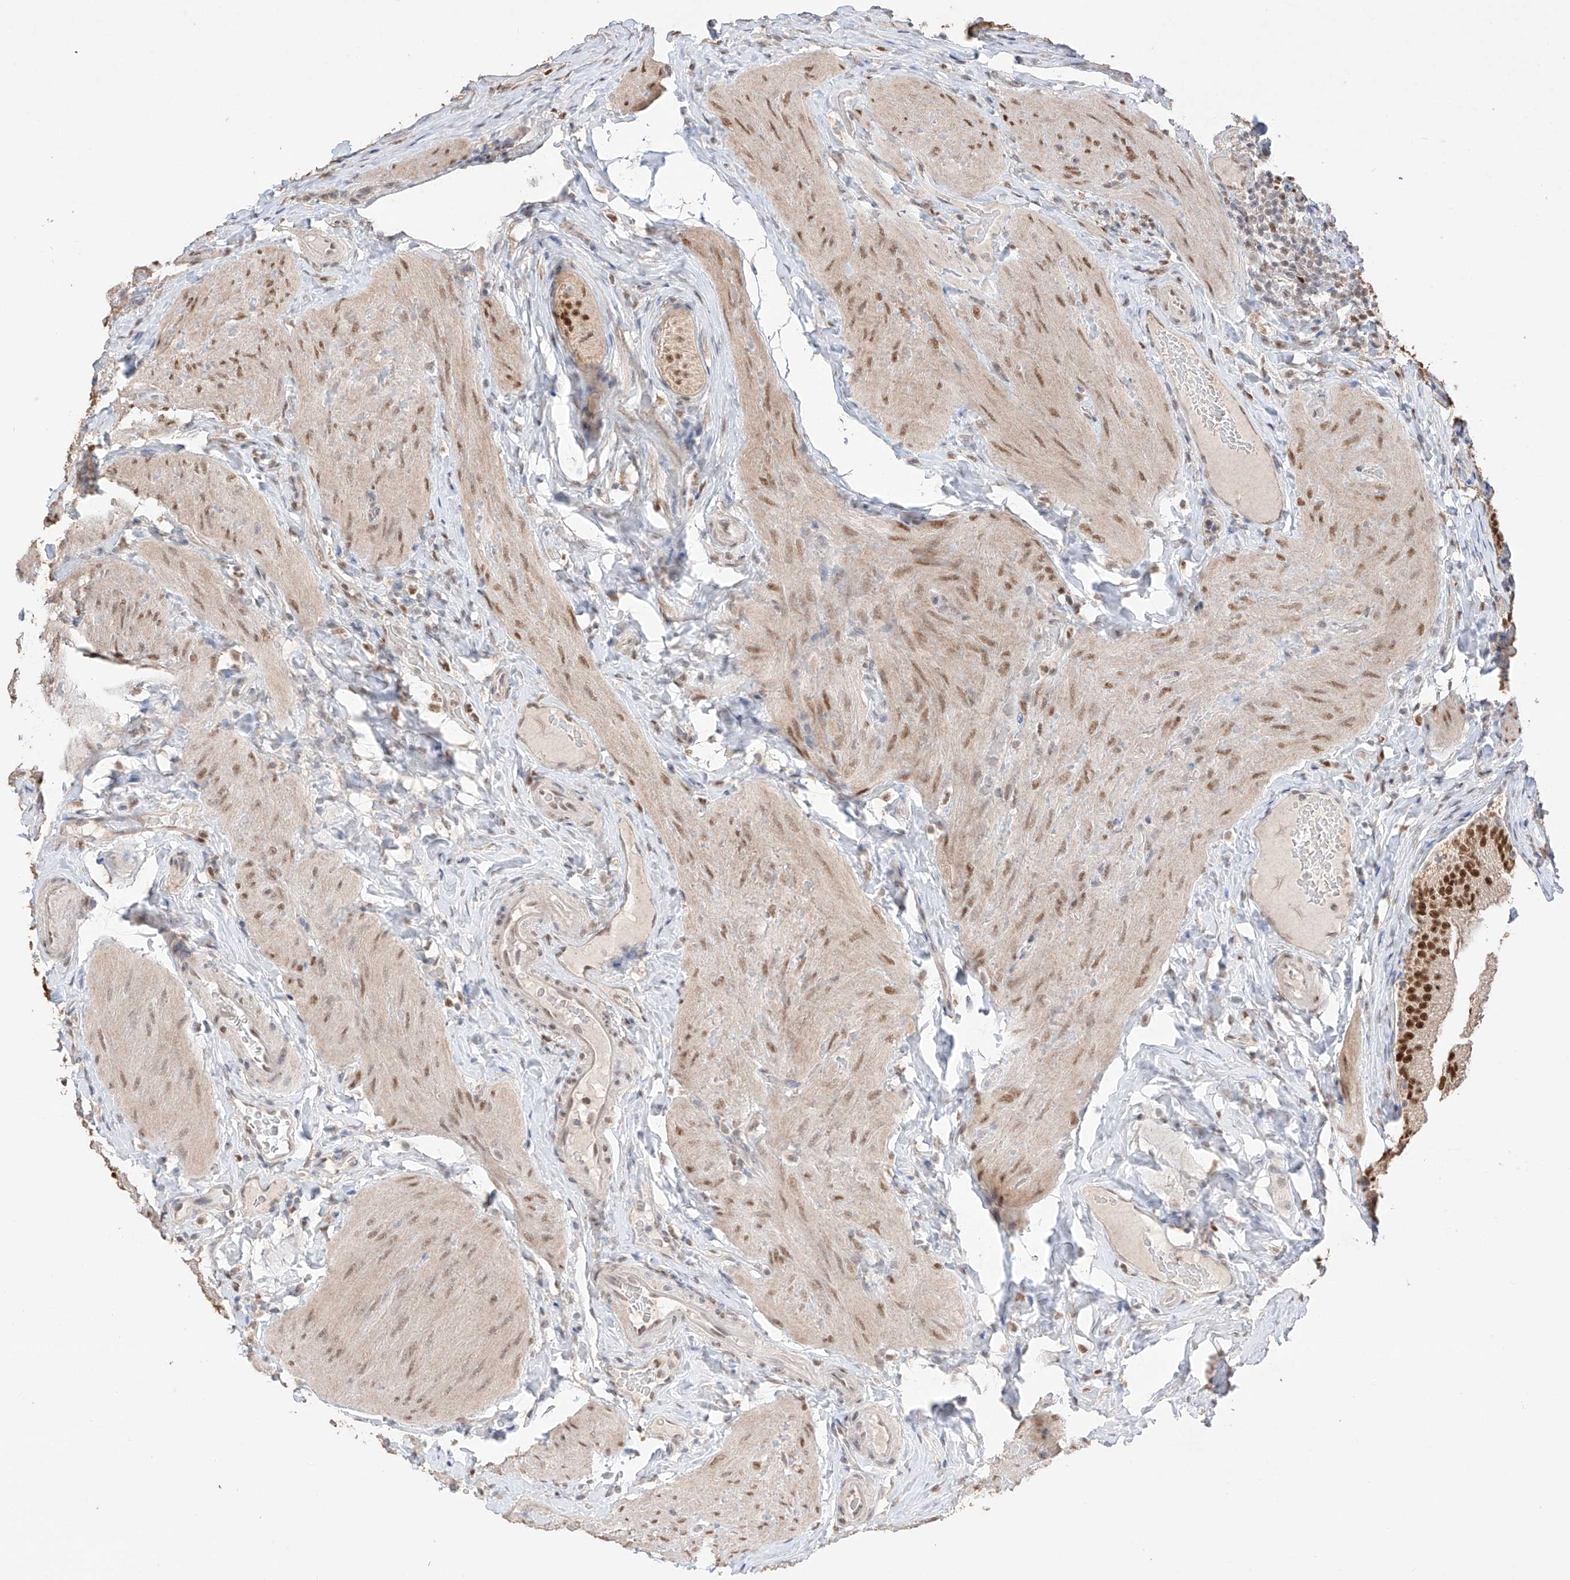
{"staining": {"intensity": "strong", "quantity": ">75%", "location": "nuclear"}, "tissue": "gallbladder", "cell_type": "Glandular cells", "image_type": "normal", "snomed": [{"axis": "morphology", "description": "Normal tissue, NOS"}, {"axis": "topography", "description": "Gallbladder"}], "caption": "DAB immunohistochemical staining of benign human gallbladder displays strong nuclear protein positivity in approximately >75% of glandular cells. (DAB (3,3'-diaminobenzidine) IHC, brown staining for protein, blue staining for nuclei).", "gene": "APIP", "patient": {"sex": "female", "age": 30}}